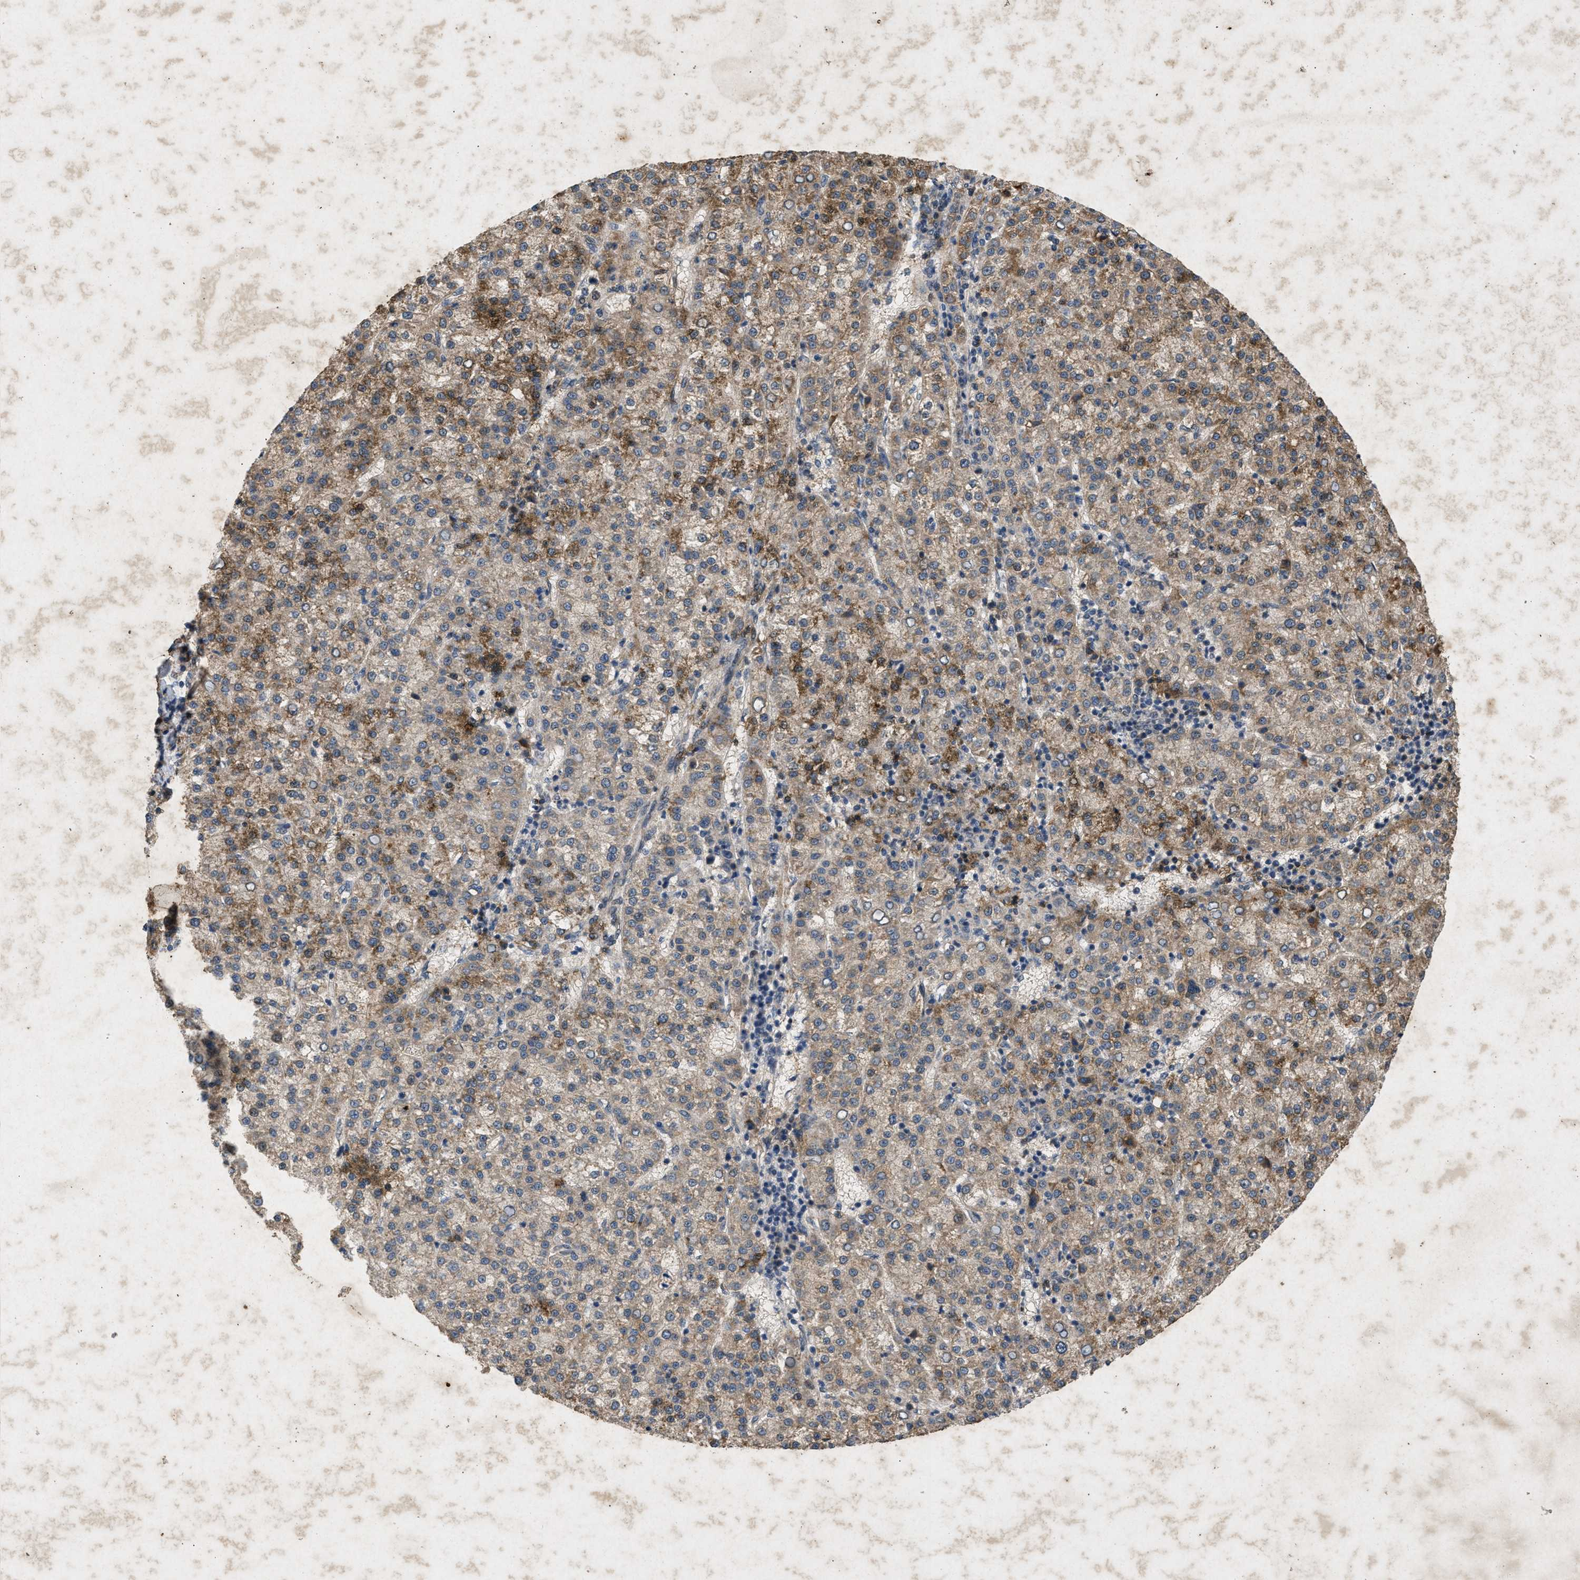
{"staining": {"intensity": "moderate", "quantity": ">75%", "location": "cytoplasmic/membranous"}, "tissue": "liver cancer", "cell_type": "Tumor cells", "image_type": "cancer", "snomed": [{"axis": "morphology", "description": "Carcinoma, Hepatocellular, NOS"}, {"axis": "topography", "description": "Liver"}], "caption": "Immunohistochemistry of liver cancer (hepatocellular carcinoma) shows medium levels of moderate cytoplasmic/membranous positivity in about >75% of tumor cells. (DAB (3,3'-diaminobenzidine) = brown stain, brightfield microscopy at high magnification).", "gene": "PRKG2", "patient": {"sex": "female", "age": 58}}